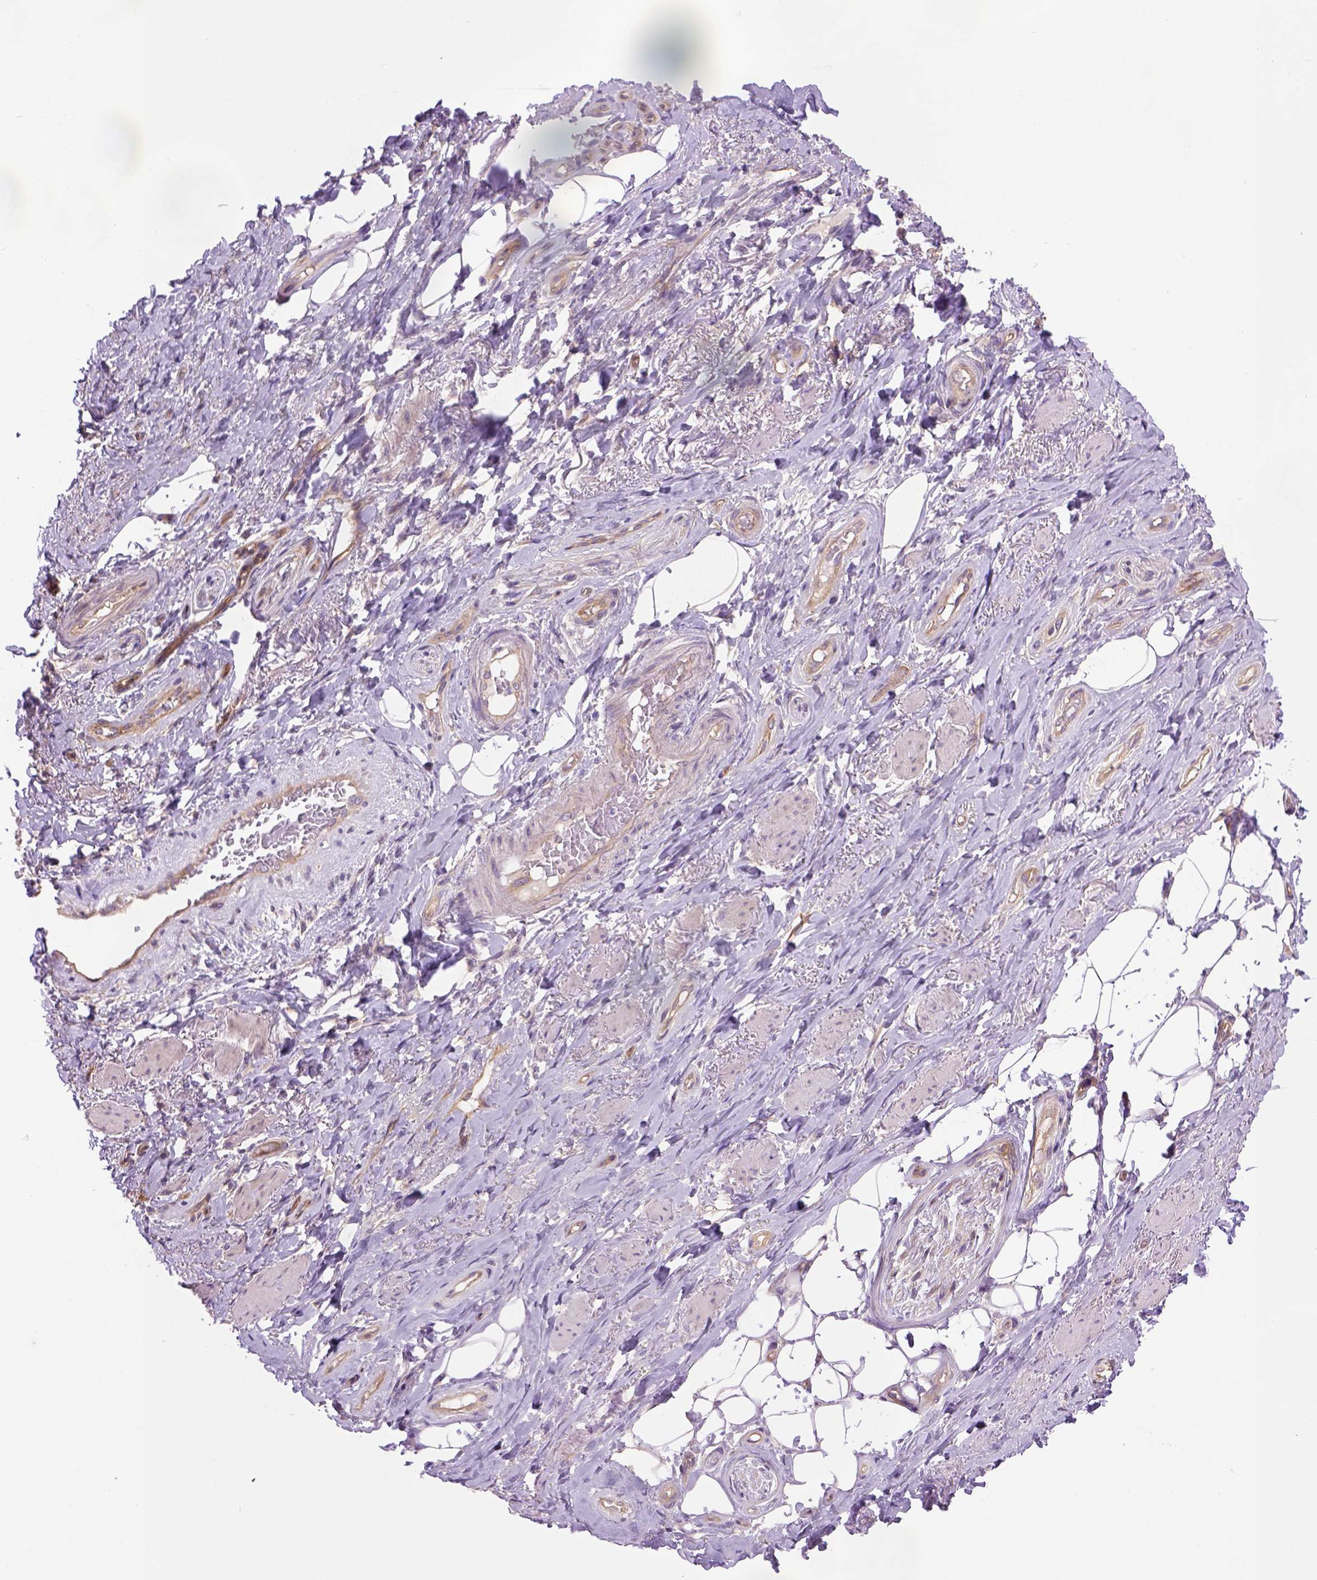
{"staining": {"intensity": "moderate", "quantity": ">75%", "location": "cytoplasmic/membranous"}, "tissue": "soft tissue", "cell_type": "Fibroblasts", "image_type": "normal", "snomed": [{"axis": "morphology", "description": "Normal tissue, NOS"}, {"axis": "topography", "description": "Anal"}, {"axis": "topography", "description": "Peripheral nerve tissue"}], "caption": "Moderate cytoplasmic/membranous positivity for a protein is appreciated in about >75% of fibroblasts of normal soft tissue using immunohistochemistry.", "gene": "CASKIN2", "patient": {"sex": "male", "age": 53}}